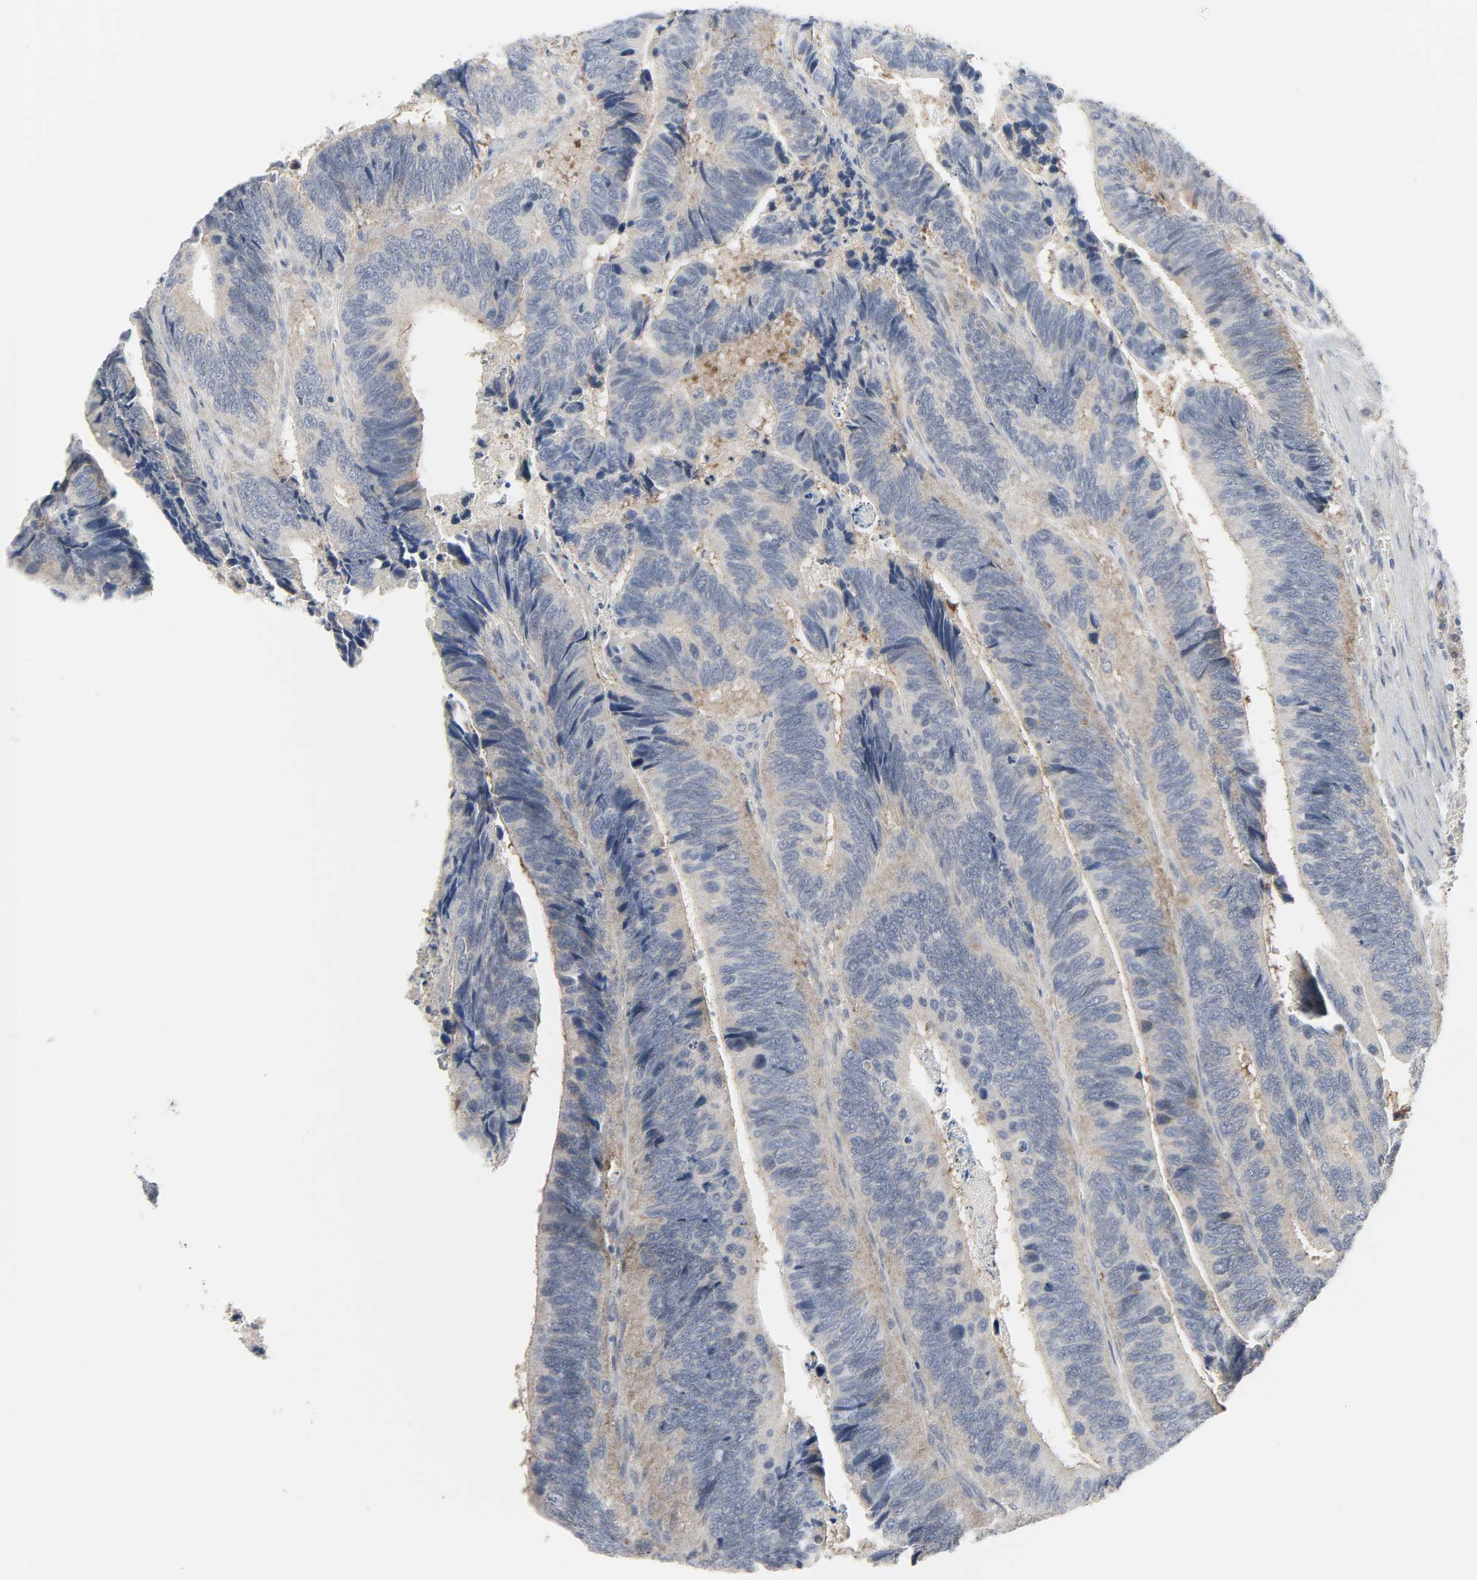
{"staining": {"intensity": "moderate", "quantity": ">75%", "location": "cytoplasmic/membranous"}, "tissue": "colorectal cancer", "cell_type": "Tumor cells", "image_type": "cancer", "snomed": [{"axis": "morphology", "description": "Adenocarcinoma, NOS"}, {"axis": "topography", "description": "Colon"}], "caption": "Protein staining by immunohistochemistry (IHC) displays moderate cytoplasmic/membranous expression in about >75% of tumor cells in adenocarcinoma (colorectal).", "gene": "CLIP1", "patient": {"sex": "male", "age": 72}}